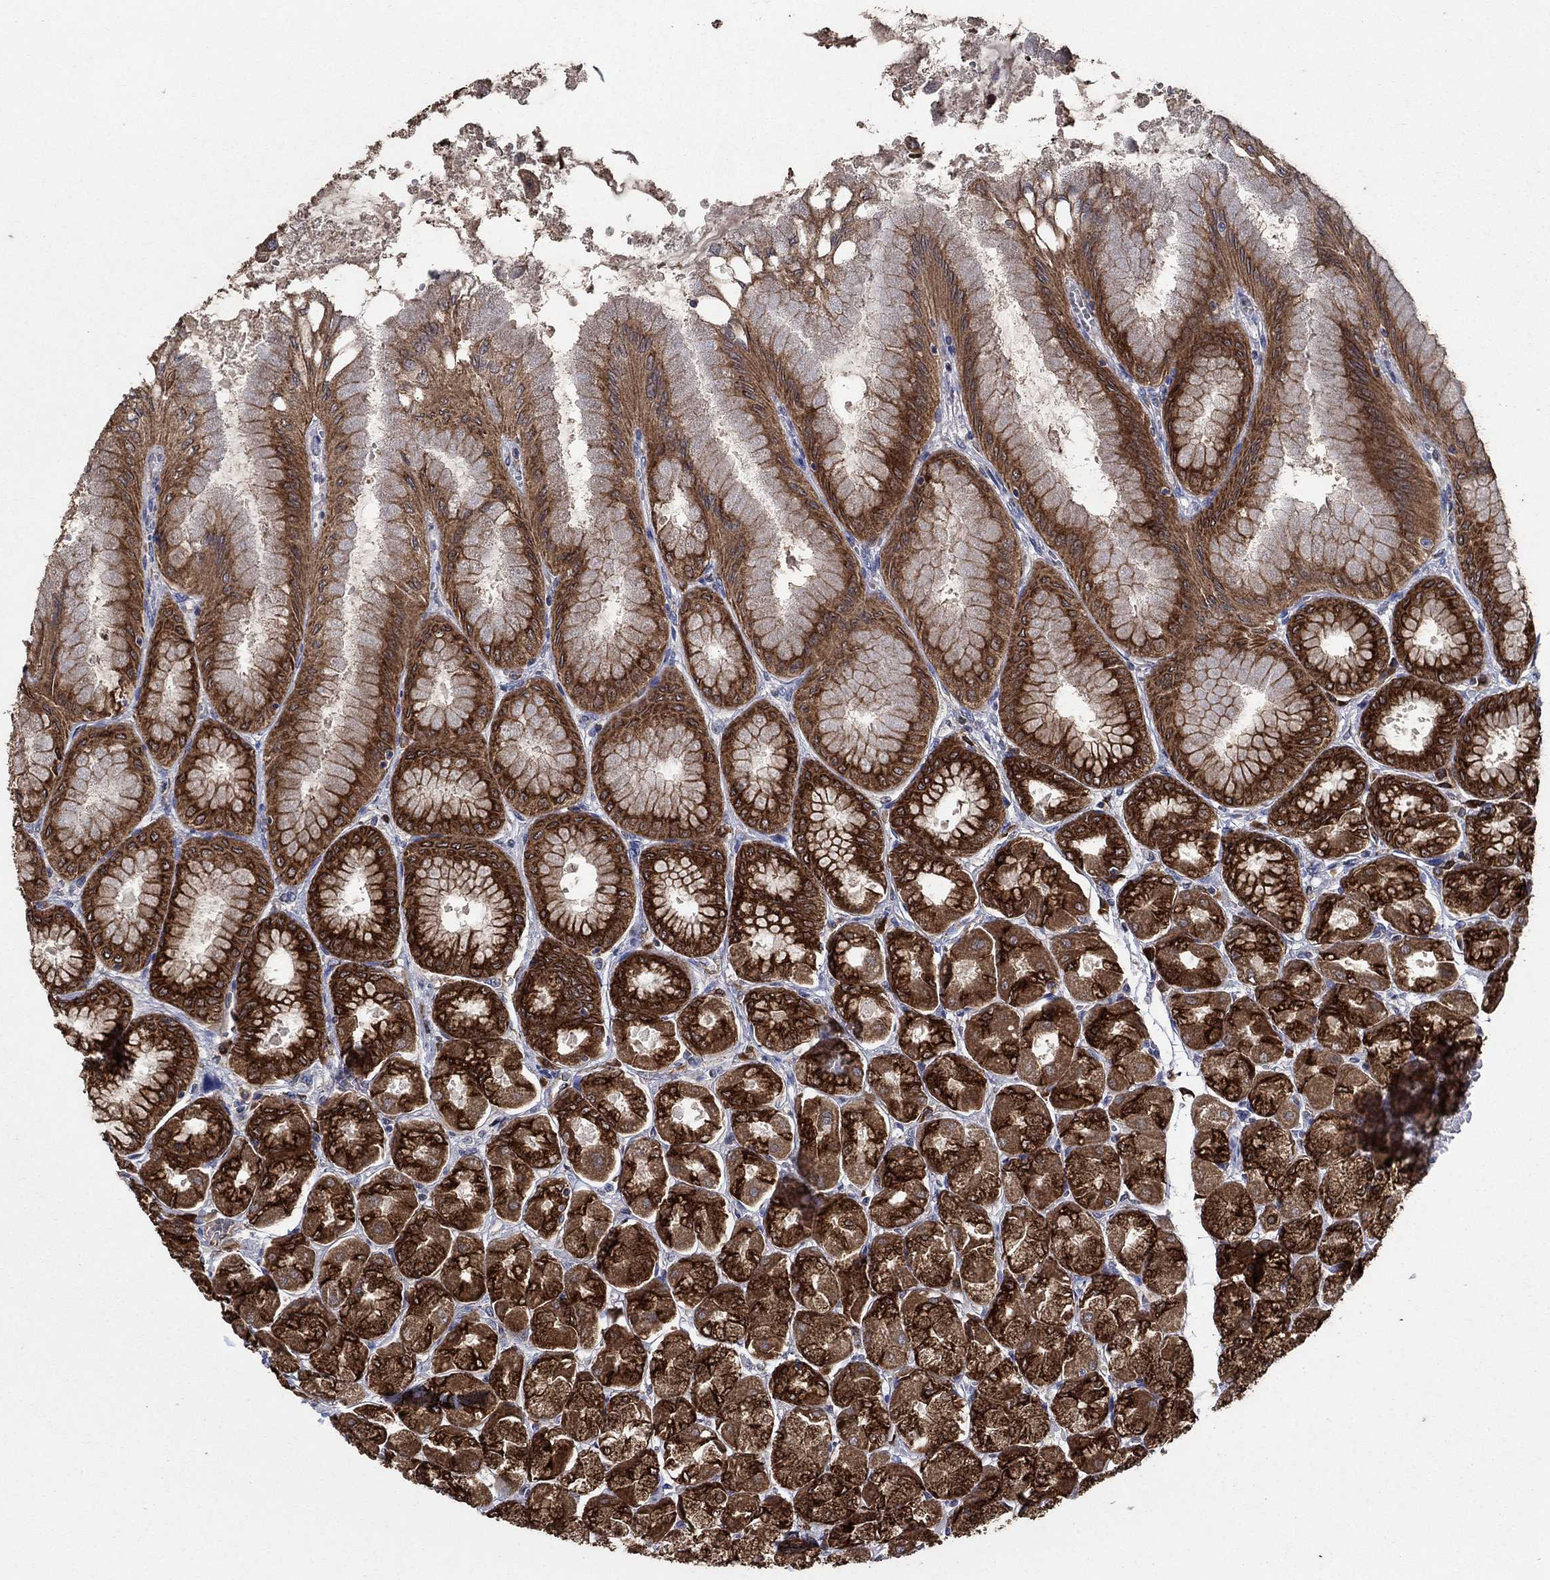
{"staining": {"intensity": "strong", "quantity": ">75%", "location": "cytoplasmic/membranous"}, "tissue": "stomach", "cell_type": "Glandular cells", "image_type": "normal", "snomed": [{"axis": "morphology", "description": "Normal tissue, NOS"}, {"axis": "topography", "description": "Stomach, upper"}], "caption": "Glandular cells exhibit high levels of strong cytoplasmic/membranous expression in about >75% of cells in normal stomach. Using DAB (3,3'-diaminobenzidine) (brown) and hematoxylin (blue) stains, captured at high magnification using brightfield microscopy.", "gene": "HID1", "patient": {"sex": "male", "age": 60}}